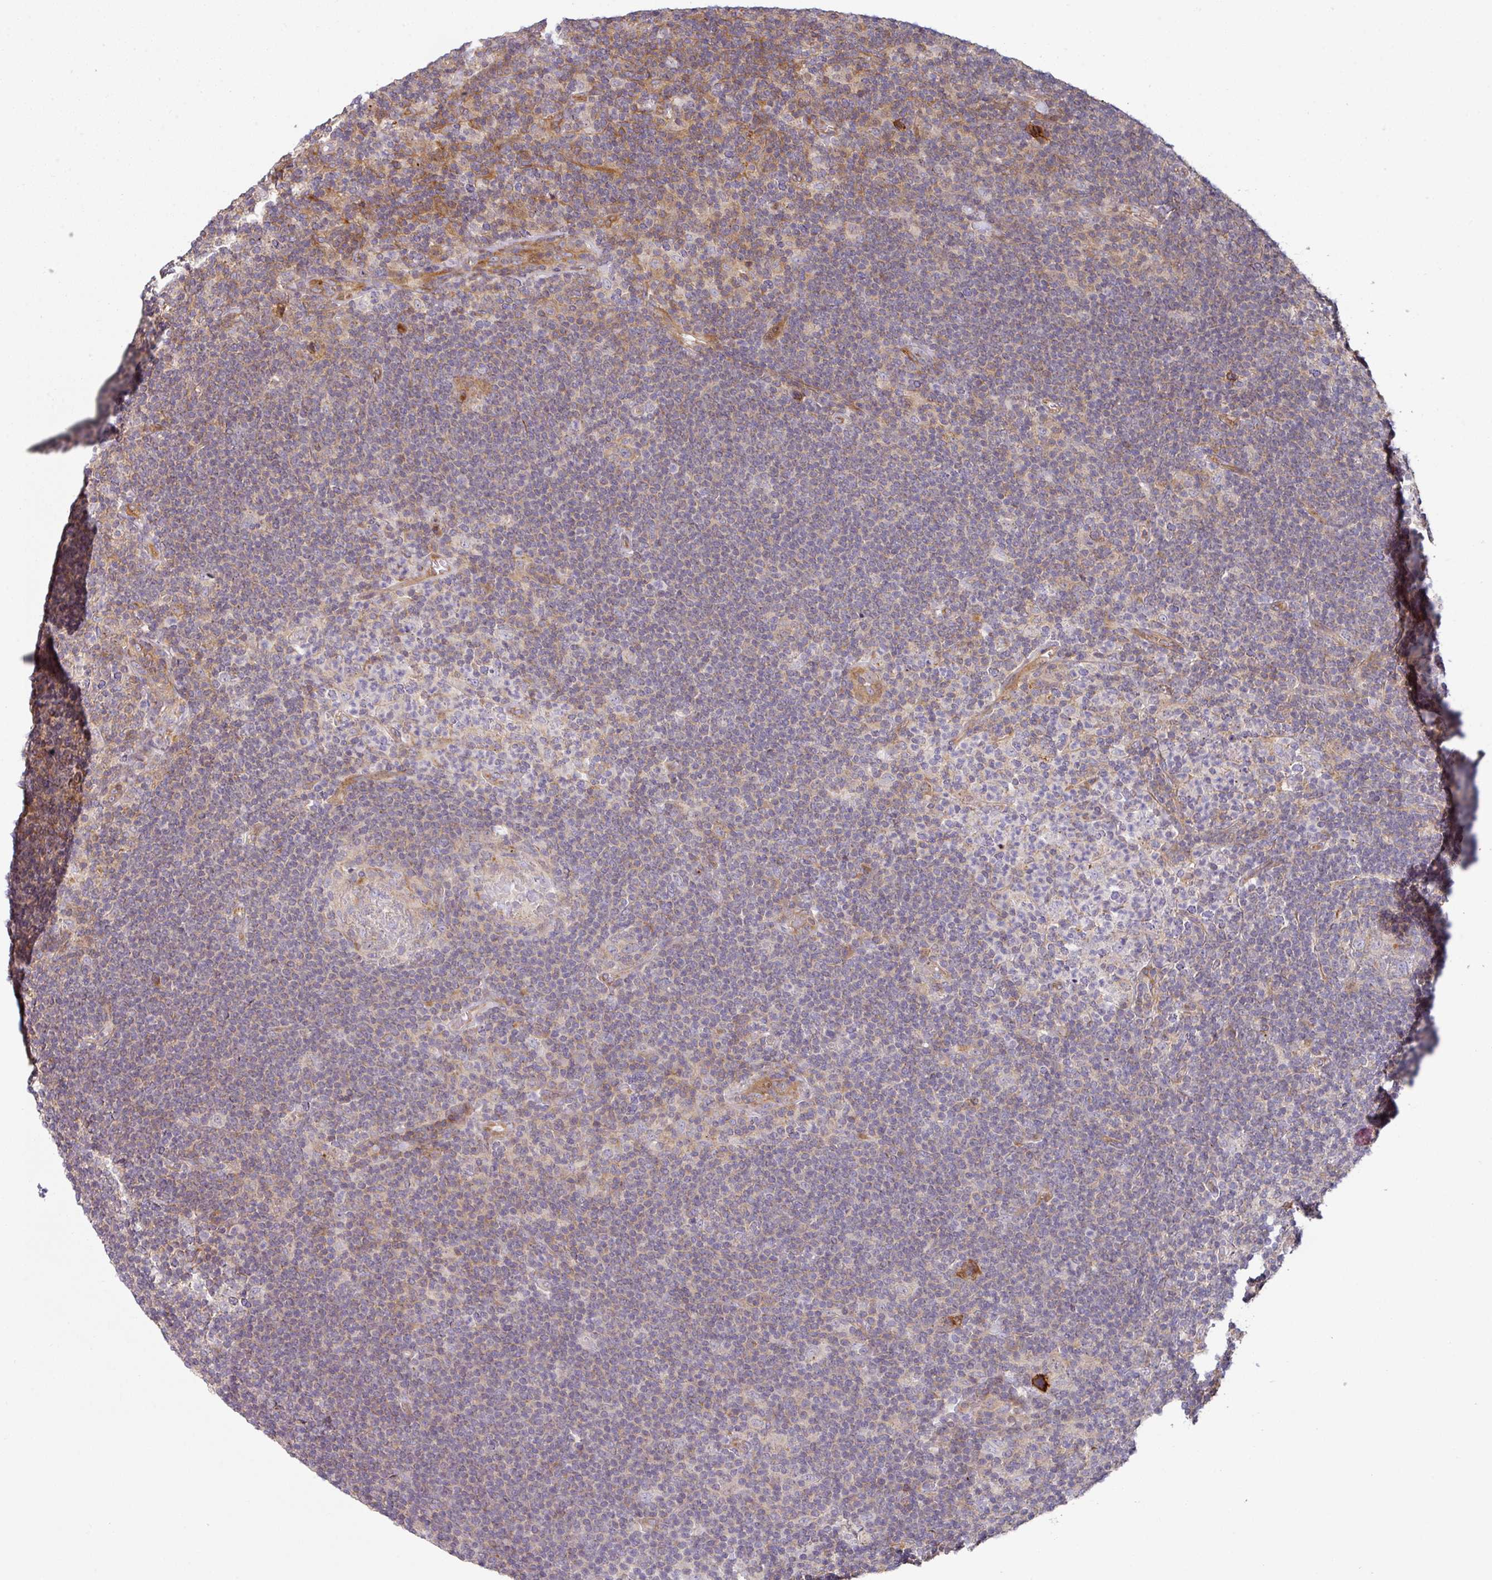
{"staining": {"intensity": "negative", "quantity": "none", "location": "none"}, "tissue": "lymphoma", "cell_type": "Tumor cells", "image_type": "cancer", "snomed": [{"axis": "morphology", "description": "Hodgkin's disease, NOS"}, {"axis": "topography", "description": "Lymph node"}], "caption": "A histopathology image of human lymphoma is negative for staining in tumor cells.", "gene": "CASP2", "patient": {"sex": "female", "age": 57}}